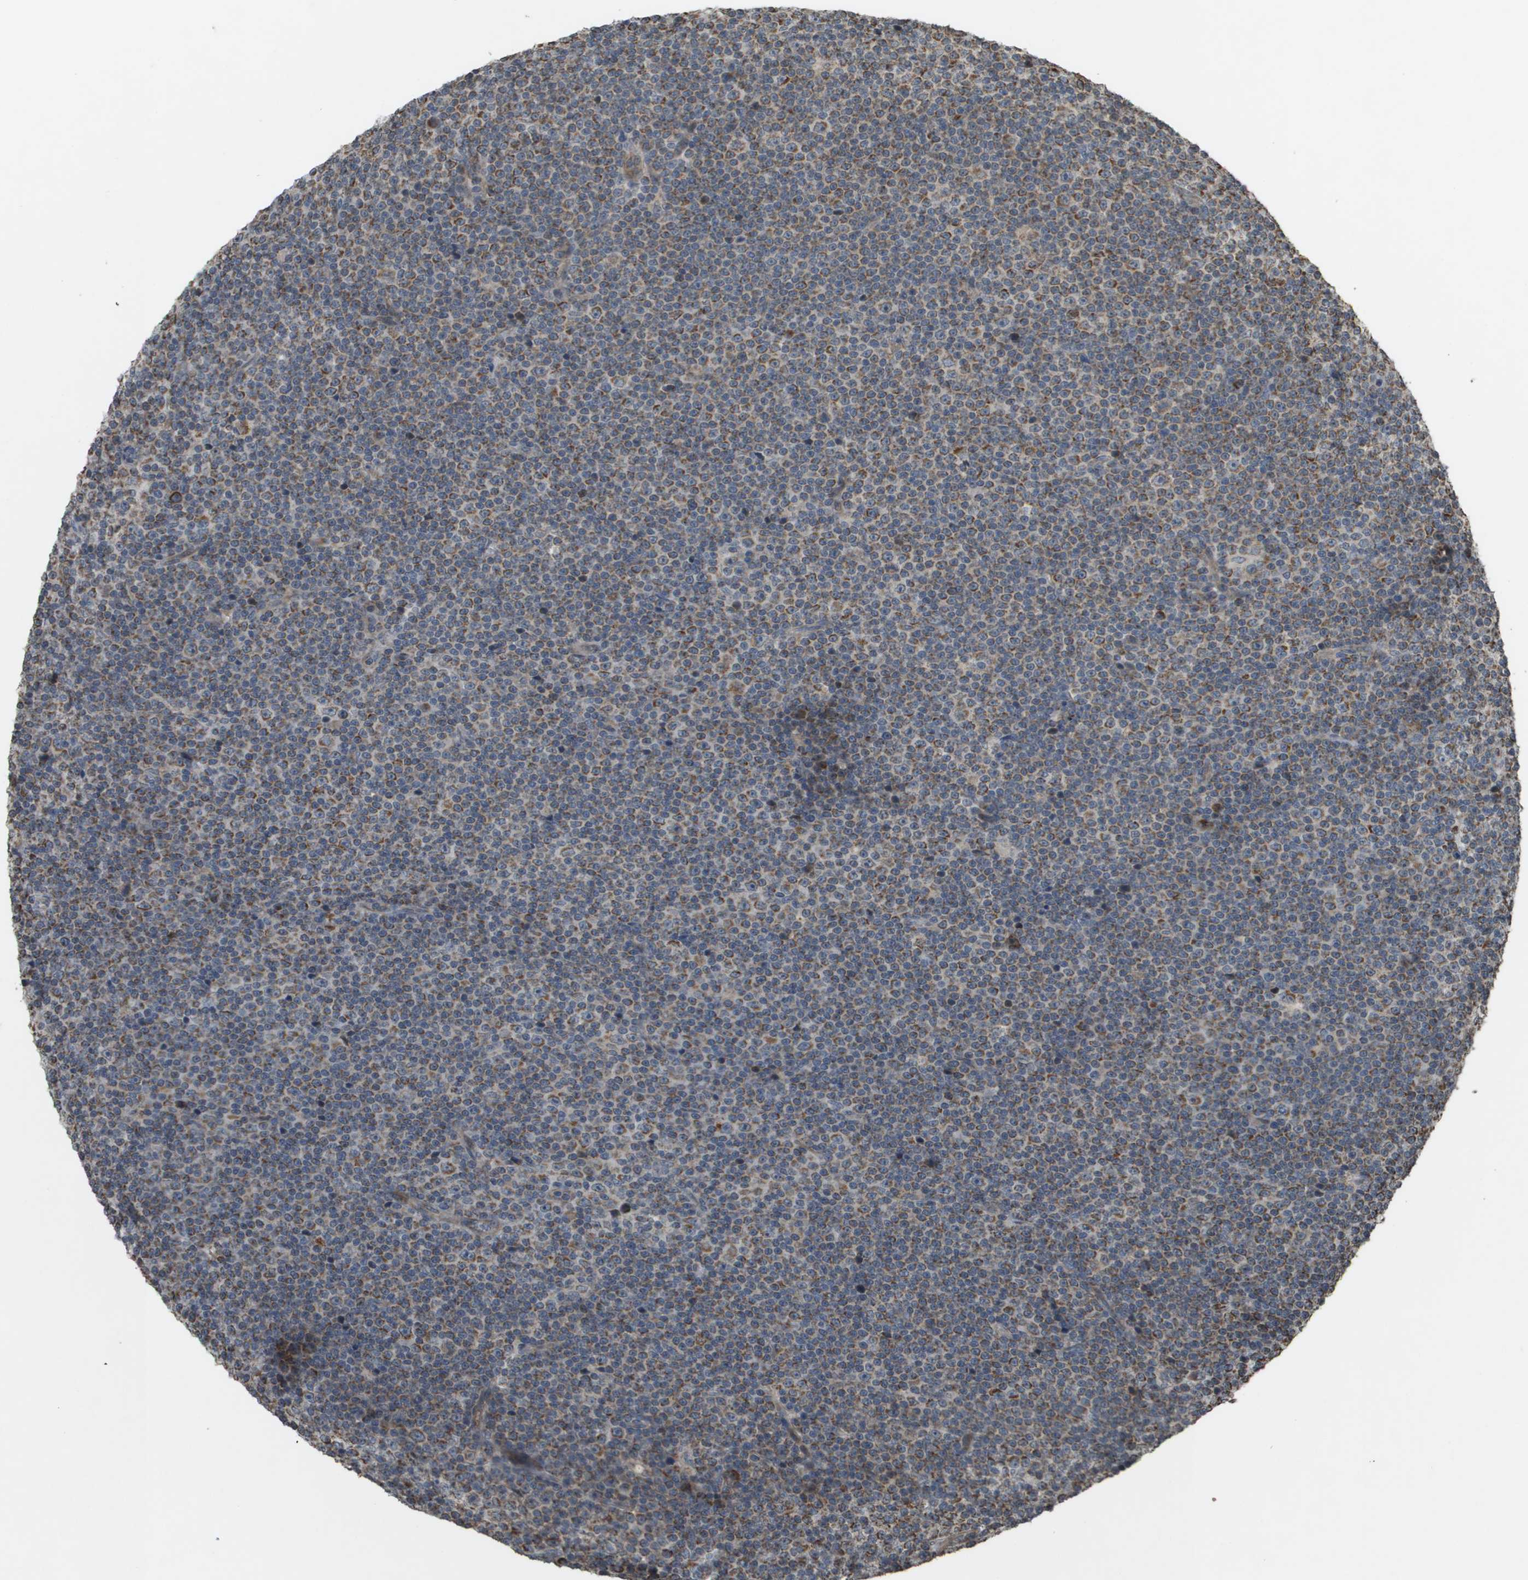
{"staining": {"intensity": "moderate", "quantity": "25%-75%", "location": "cytoplasmic/membranous"}, "tissue": "lymphoma", "cell_type": "Tumor cells", "image_type": "cancer", "snomed": [{"axis": "morphology", "description": "Malignant lymphoma, non-Hodgkin's type, Low grade"}, {"axis": "topography", "description": "Lymph node"}], "caption": "Immunohistochemical staining of lymphoma shows moderate cytoplasmic/membranous protein positivity in about 25%-75% of tumor cells. (DAB (3,3'-diaminobenzidine) IHC, brown staining for protein, blue staining for nuclei).", "gene": "RAB21", "patient": {"sex": "female", "age": 67}}